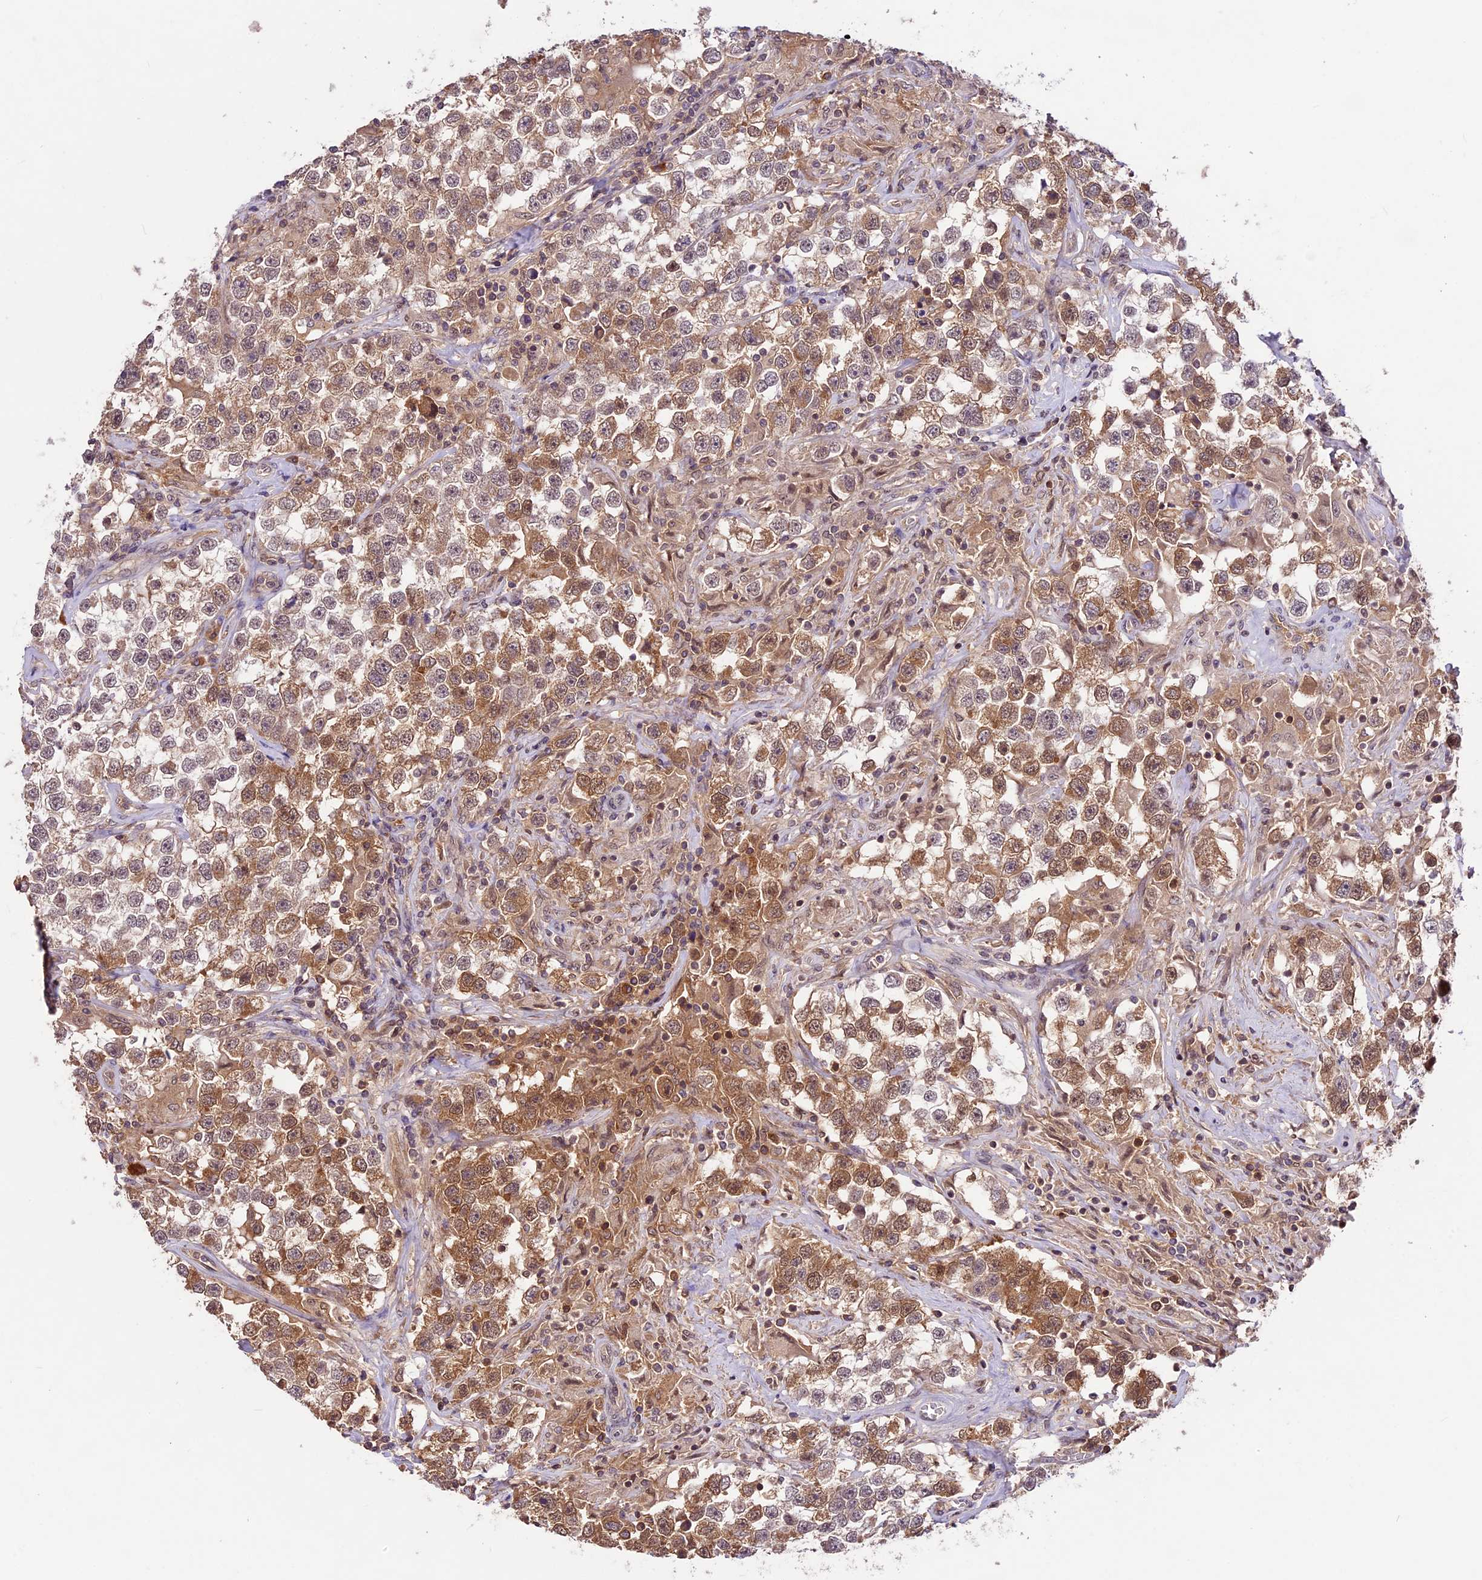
{"staining": {"intensity": "moderate", "quantity": ">75%", "location": "cytoplasmic/membranous,nuclear"}, "tissue": "testis cancer", "cell_type": "Tumor cells", "image_type": "cancer", "snomed": [{"axis": "morphology", "description": "Seminoma, NOS"}, {"axis": "topography", "description": "Testis"}], "caption": "Seminoma (testis) tissue reveals moderate cytoplasmic/membranous and nuclear positivity in approximately >75% of tumor cells, visualized by immunohistochemistry. The protein is stained brown, and the nuclei are stained in blue (DAB IHC with brightfield microscopy, high magnification).", "gene": "ATP10A", "patient": {"sex": "male", "age": 46}}